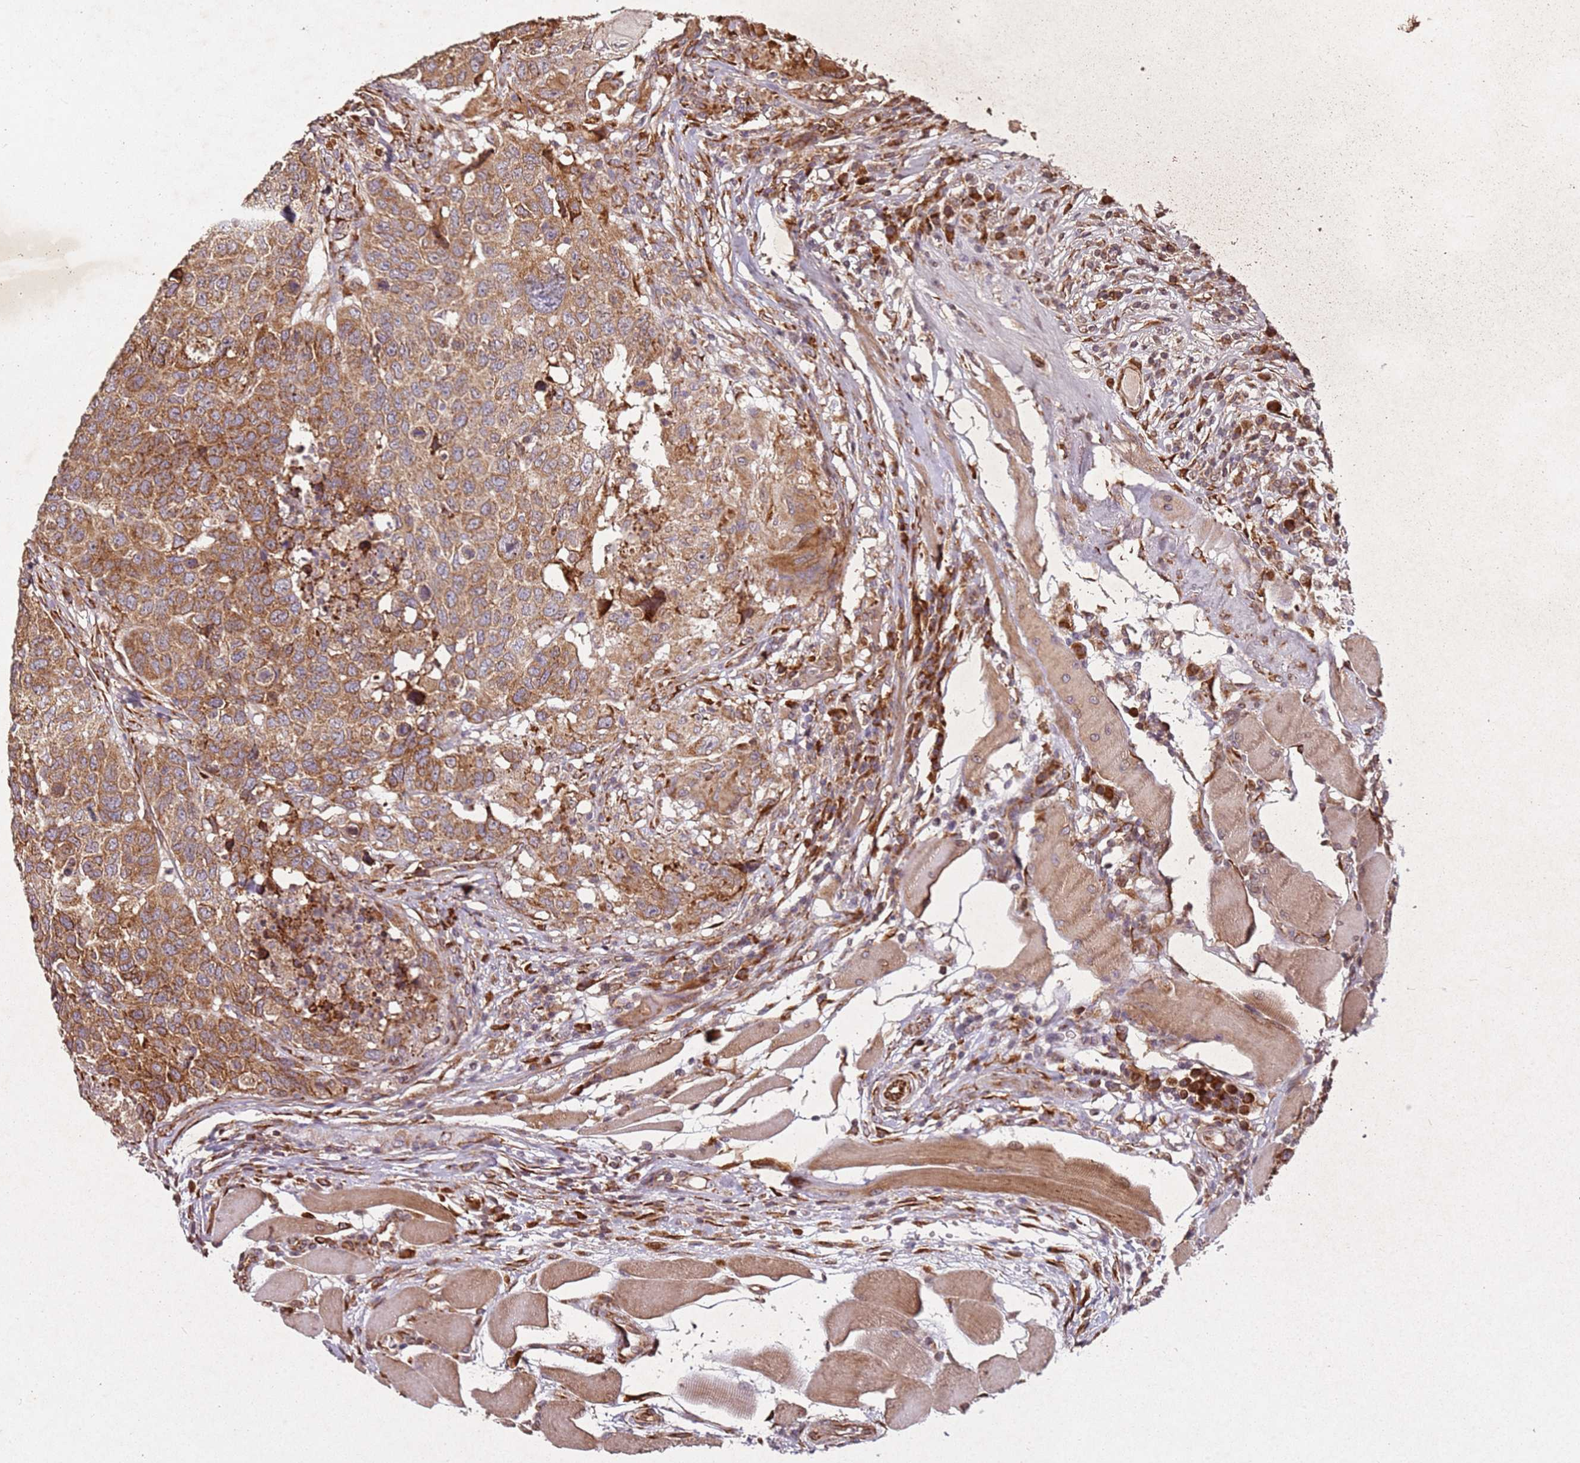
{"staining": {"intensity": "moderate", "quantity": ">75%", "location": "cytoplasmic/membranous"}, "tissue": "head and neck cancer", "cell_type": "Tumor cells", "image_type": "cancer", "snomed": [{"axis": "morphology", "description": "Squamous cell carcinoma, NOS"}, {"axis": "topography", "description": "Head-Neck"}], "caption": "Moderate cytoplasmic/membranous expression for a protein is appreciated in approximately >75% of tumor cells of squamous cell carcinoma (head and neck) using immunohistochemistry (IHC).", "gene": "ARFRP1", "patient": {"sex": "male", "age": 66}}